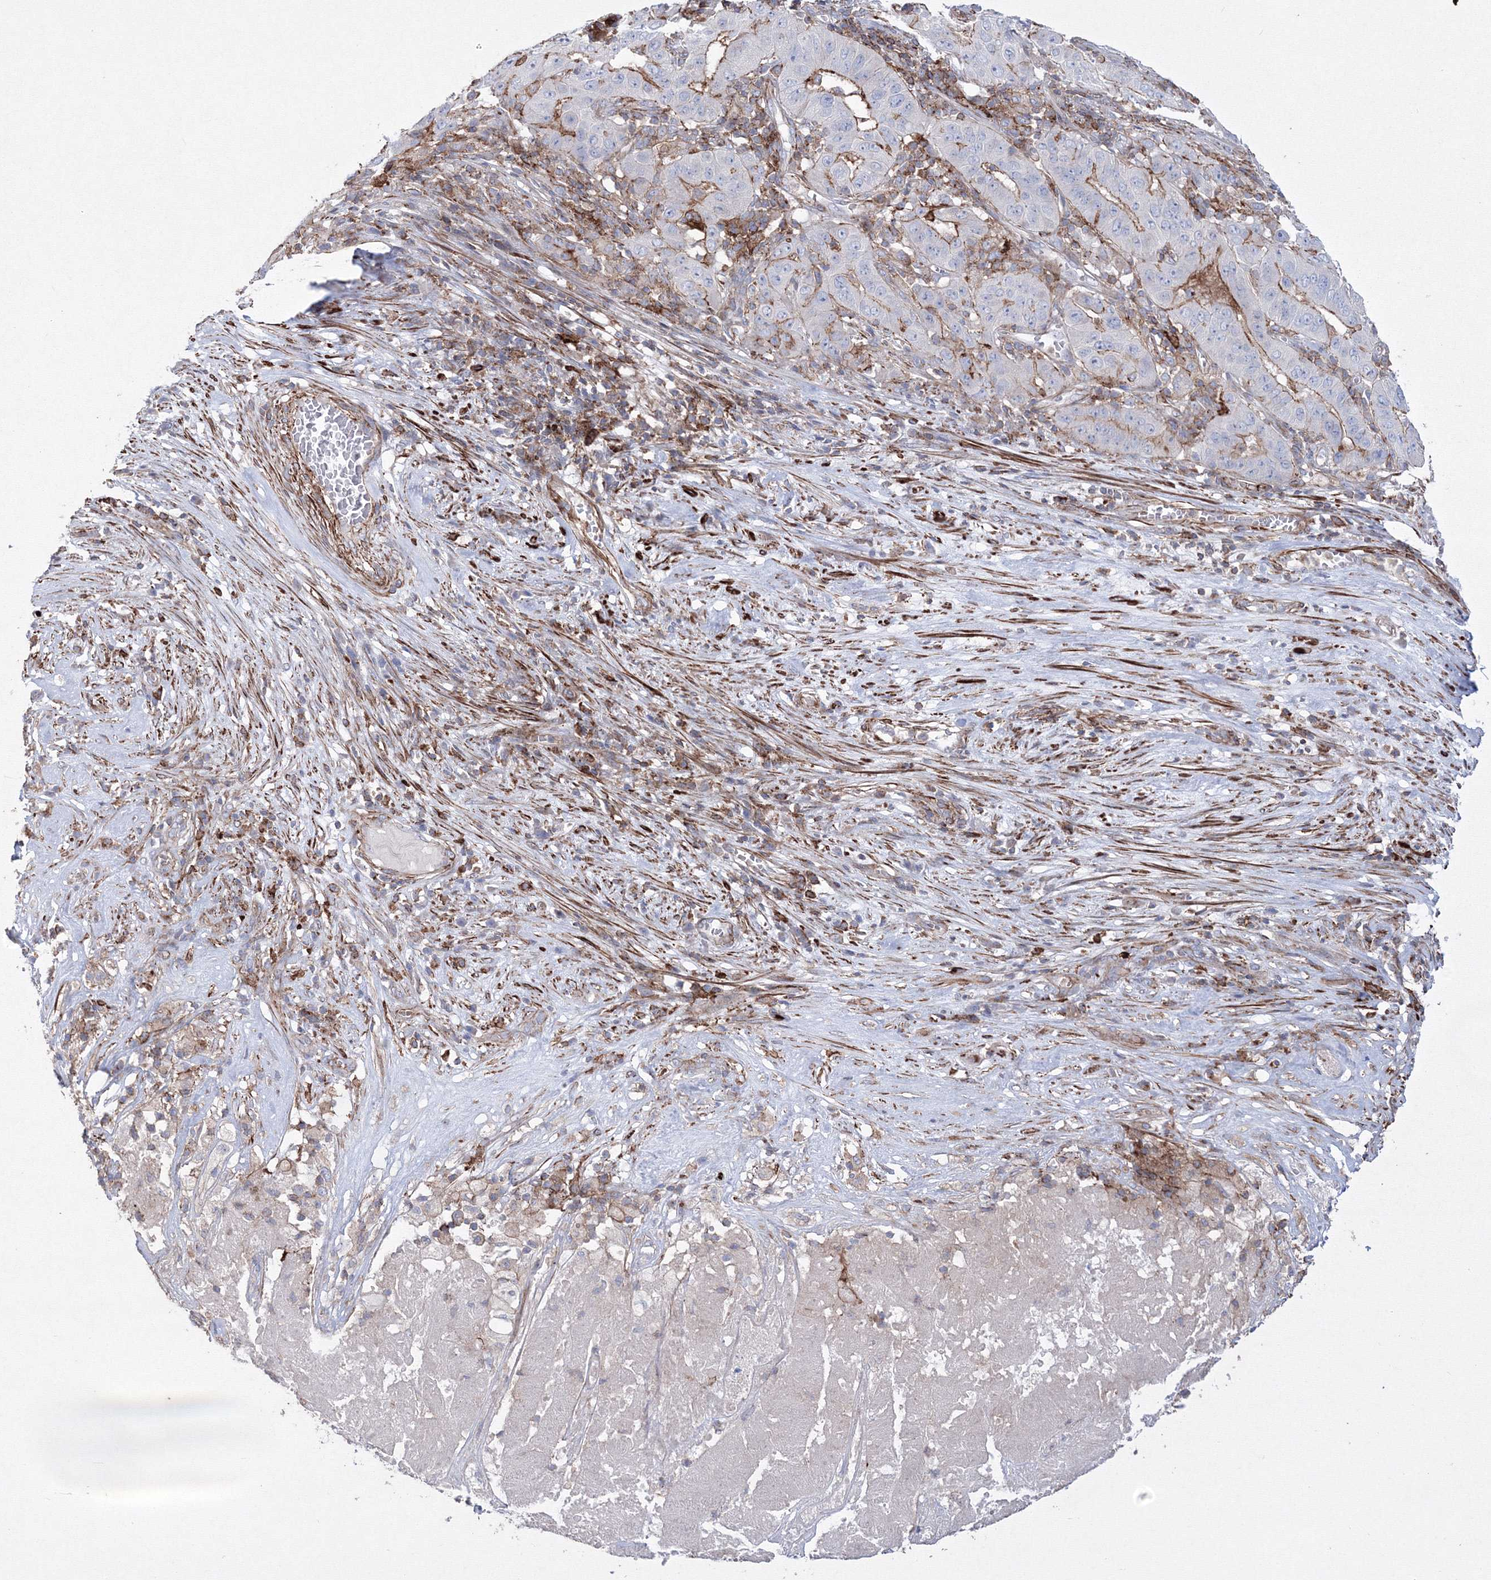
{"staining": {"intensity": "negative", "quantity": "none", "location": "none"}, "tissue": "pancreatic cancer", "cell_type": "Tumor cells", "image_type": "cancer", "snomed": [{"axis": "morphology", "description": "Adenocarcinoma, NOS"}, {"axis": "topography", "description": "Pancreas"}], "caption": "Immunohistochemistry of human pancreatic adenocarcinoma displays no expression in tumor cells.", "gene": "GPR82", "patient": {"sex": "male", "age": 63}}